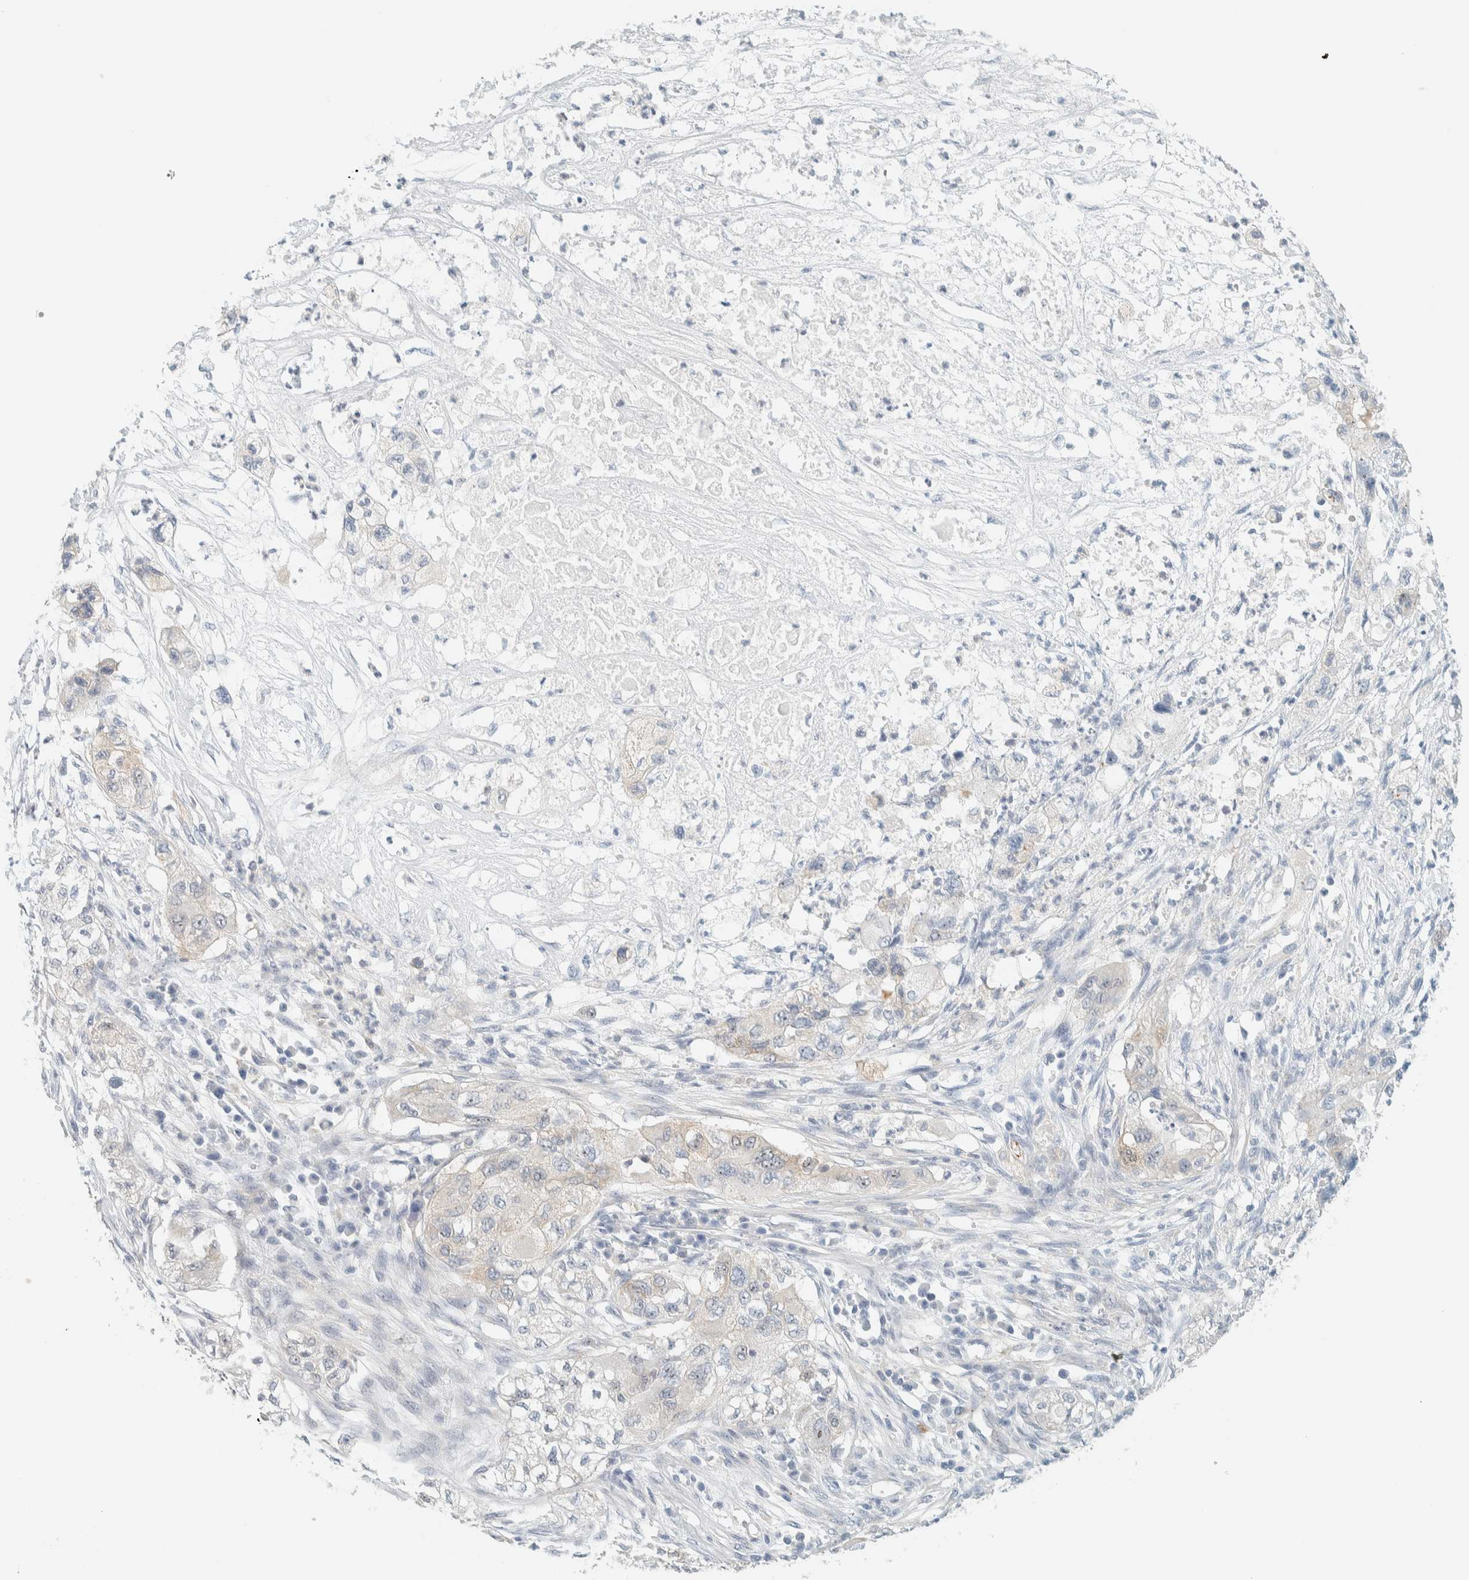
{"staining": {"intensity": "negative", "quantity": "none", "location": "none"}, "tissue": "pancreatic cancer", "cell_type": "Tumor cells", "image_type": "cancer", "snomed": [{"axis": "morphology", "description": "Adenocarcinoma, NOS"}, {"axis": "topography", "description": "Pancreas"}], "caption": "Photomicrograph shows no protein positivity in tumor cells of pancreatic adenocarcinoma tissue.", "gene": "NDE1", "patient": {"sex": "female", "age": 78}}